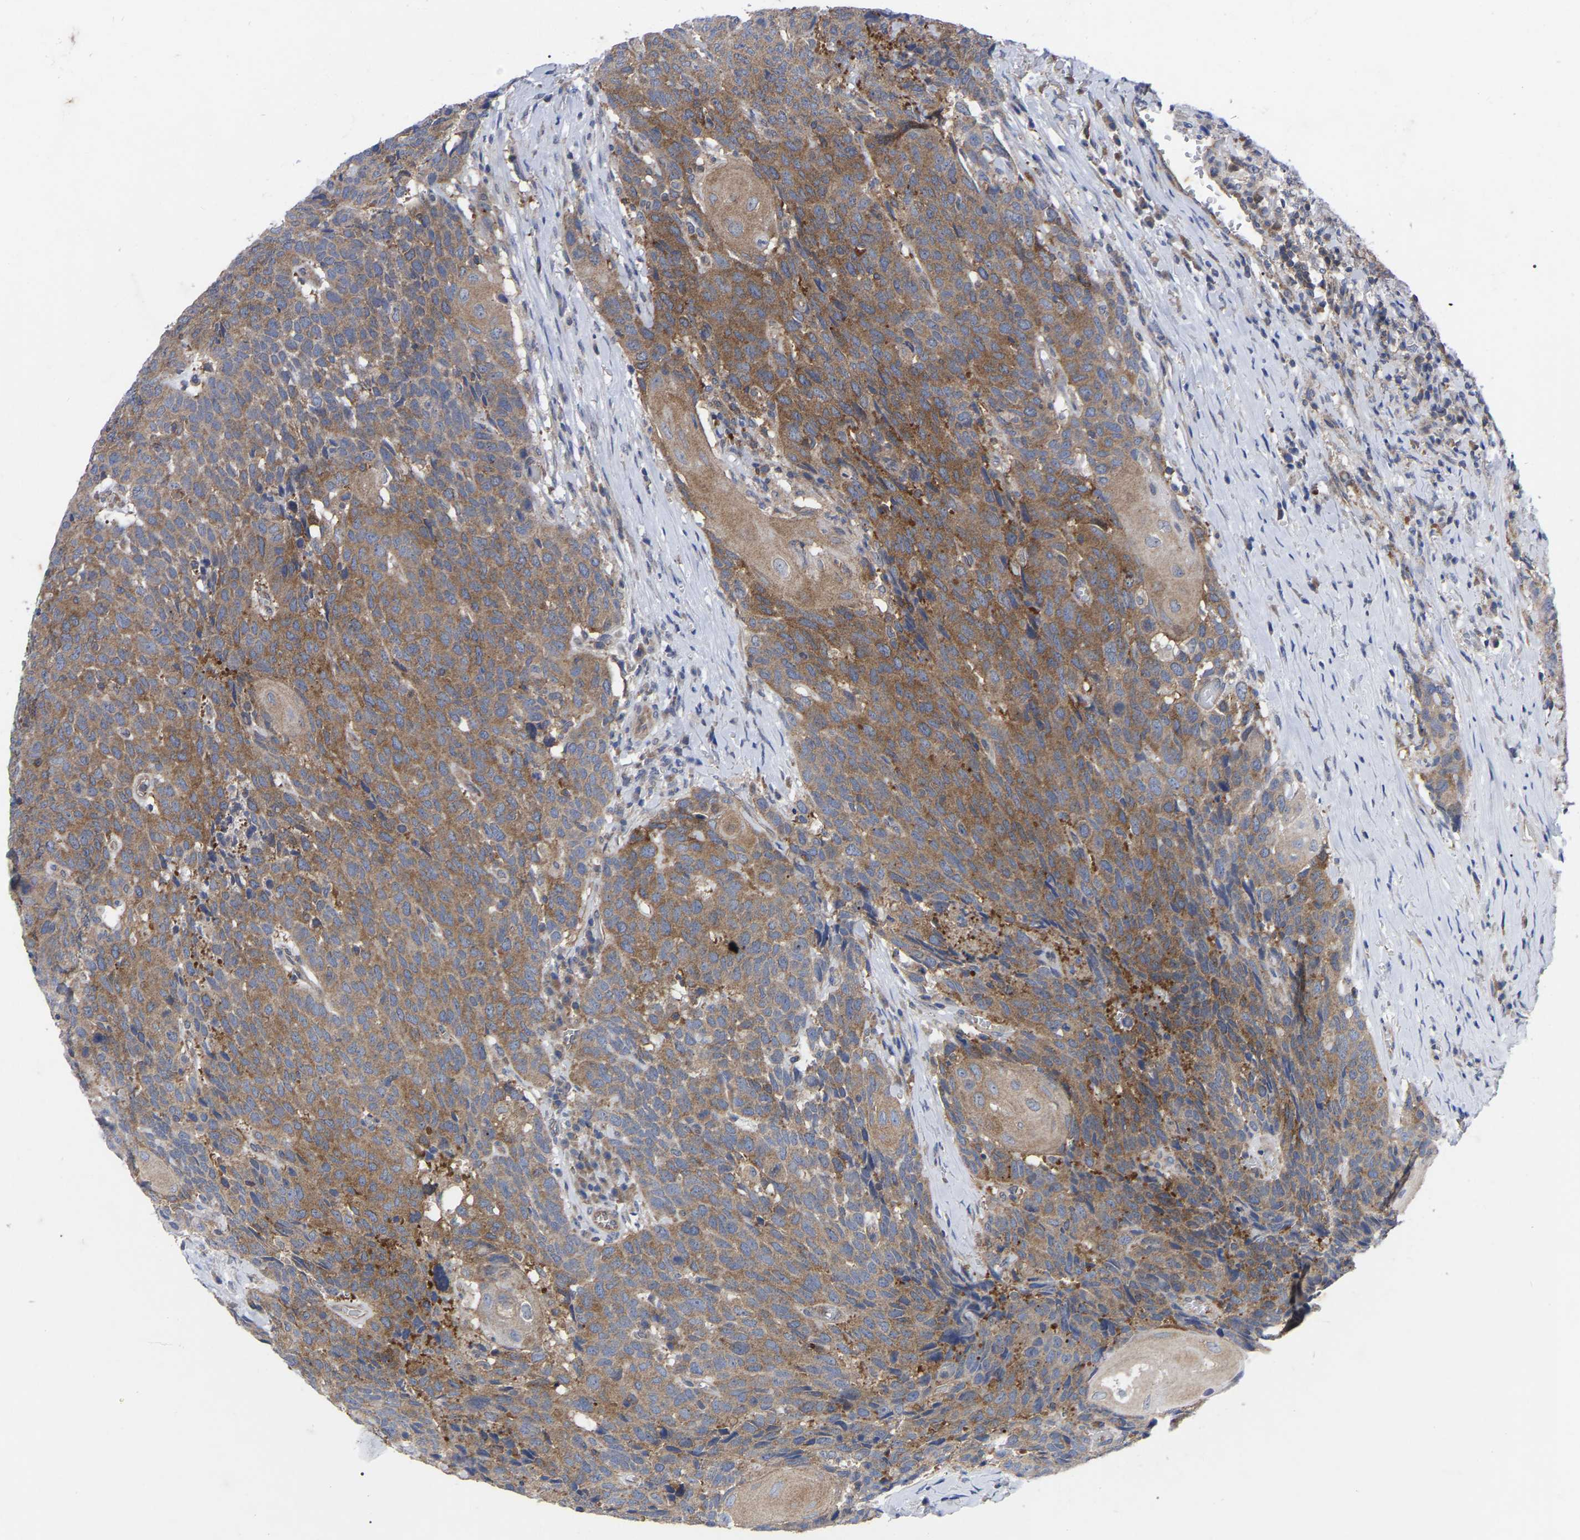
{"staining": {"intensity": "moderate", "quantity": ">75%", "location": "cytoplasmic/membranous"}, "tissue": "head and neck cancer", "cell_type": "Tumor cells", "image_type": "cancer", "snomed": [{"axis": "morphology", "description": "Squamous cell carcinoma, NOS"}, {"axis": "topography", "description": "Head-Neck"}], "caption": "A medium amount of moderate cytoplasmic/membranous expression is appreciated in approximately >75% of tumor cells in squamous cell carcinoma (head and neck) tissue.", "gene": "TCP1", "patient": {"sex": "male", "age": 66}}